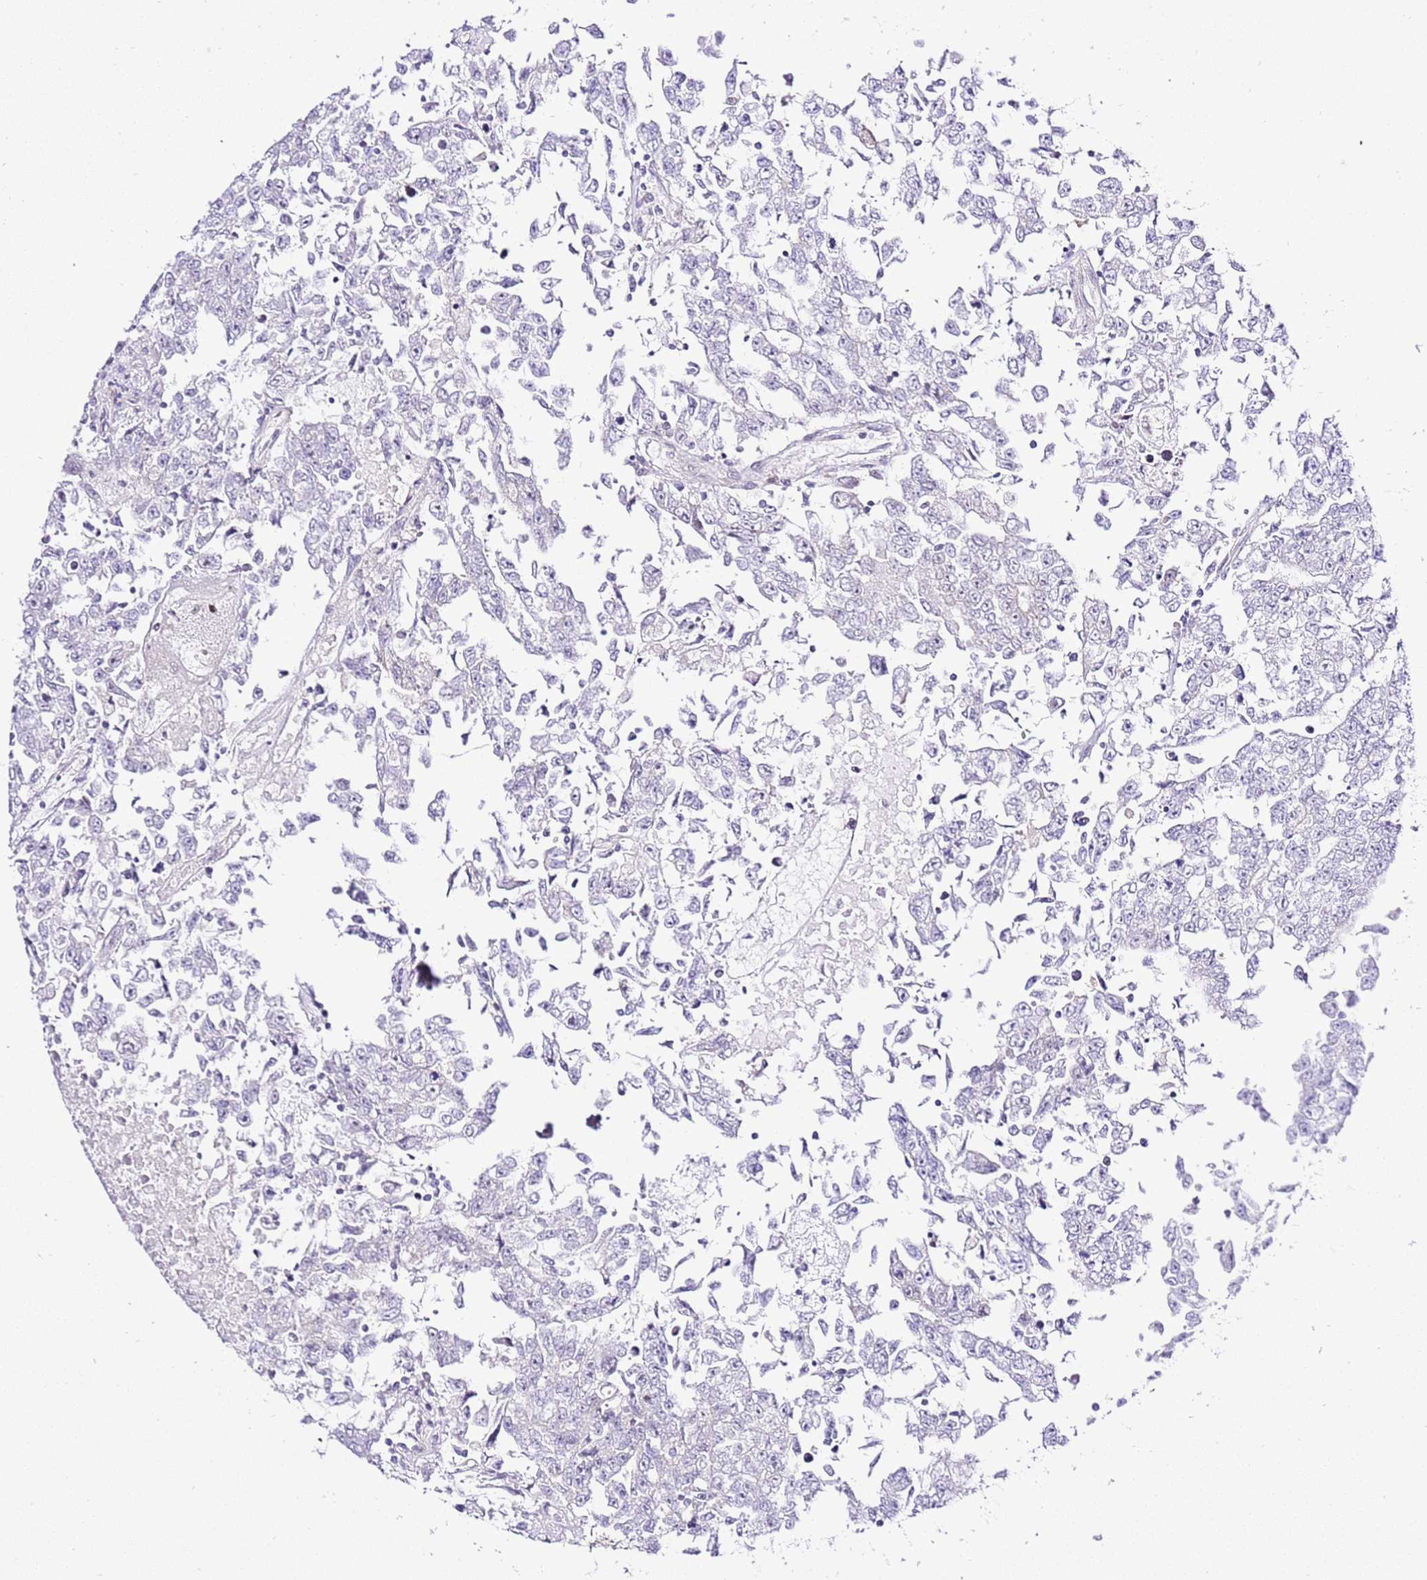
{"staining": {"intensity": "negative", "quantity": "none", "location": "none"}, "tissue": "testis cancer", "cell_type": "Tumor cells", "image_type": "cancer", "snomed": [{"axis": "morphology", "description": "Carcinoma, Embryonal, NOS"}, {"axis": "topography", "description": "Testis"}], "caption": "Embryonal carcinoma (testis) was stained to show a protein in brown. There is no significant positivity in tumor cells.", "gene": "TRIM37", "patient": {"sex": "male", "age": 25}}